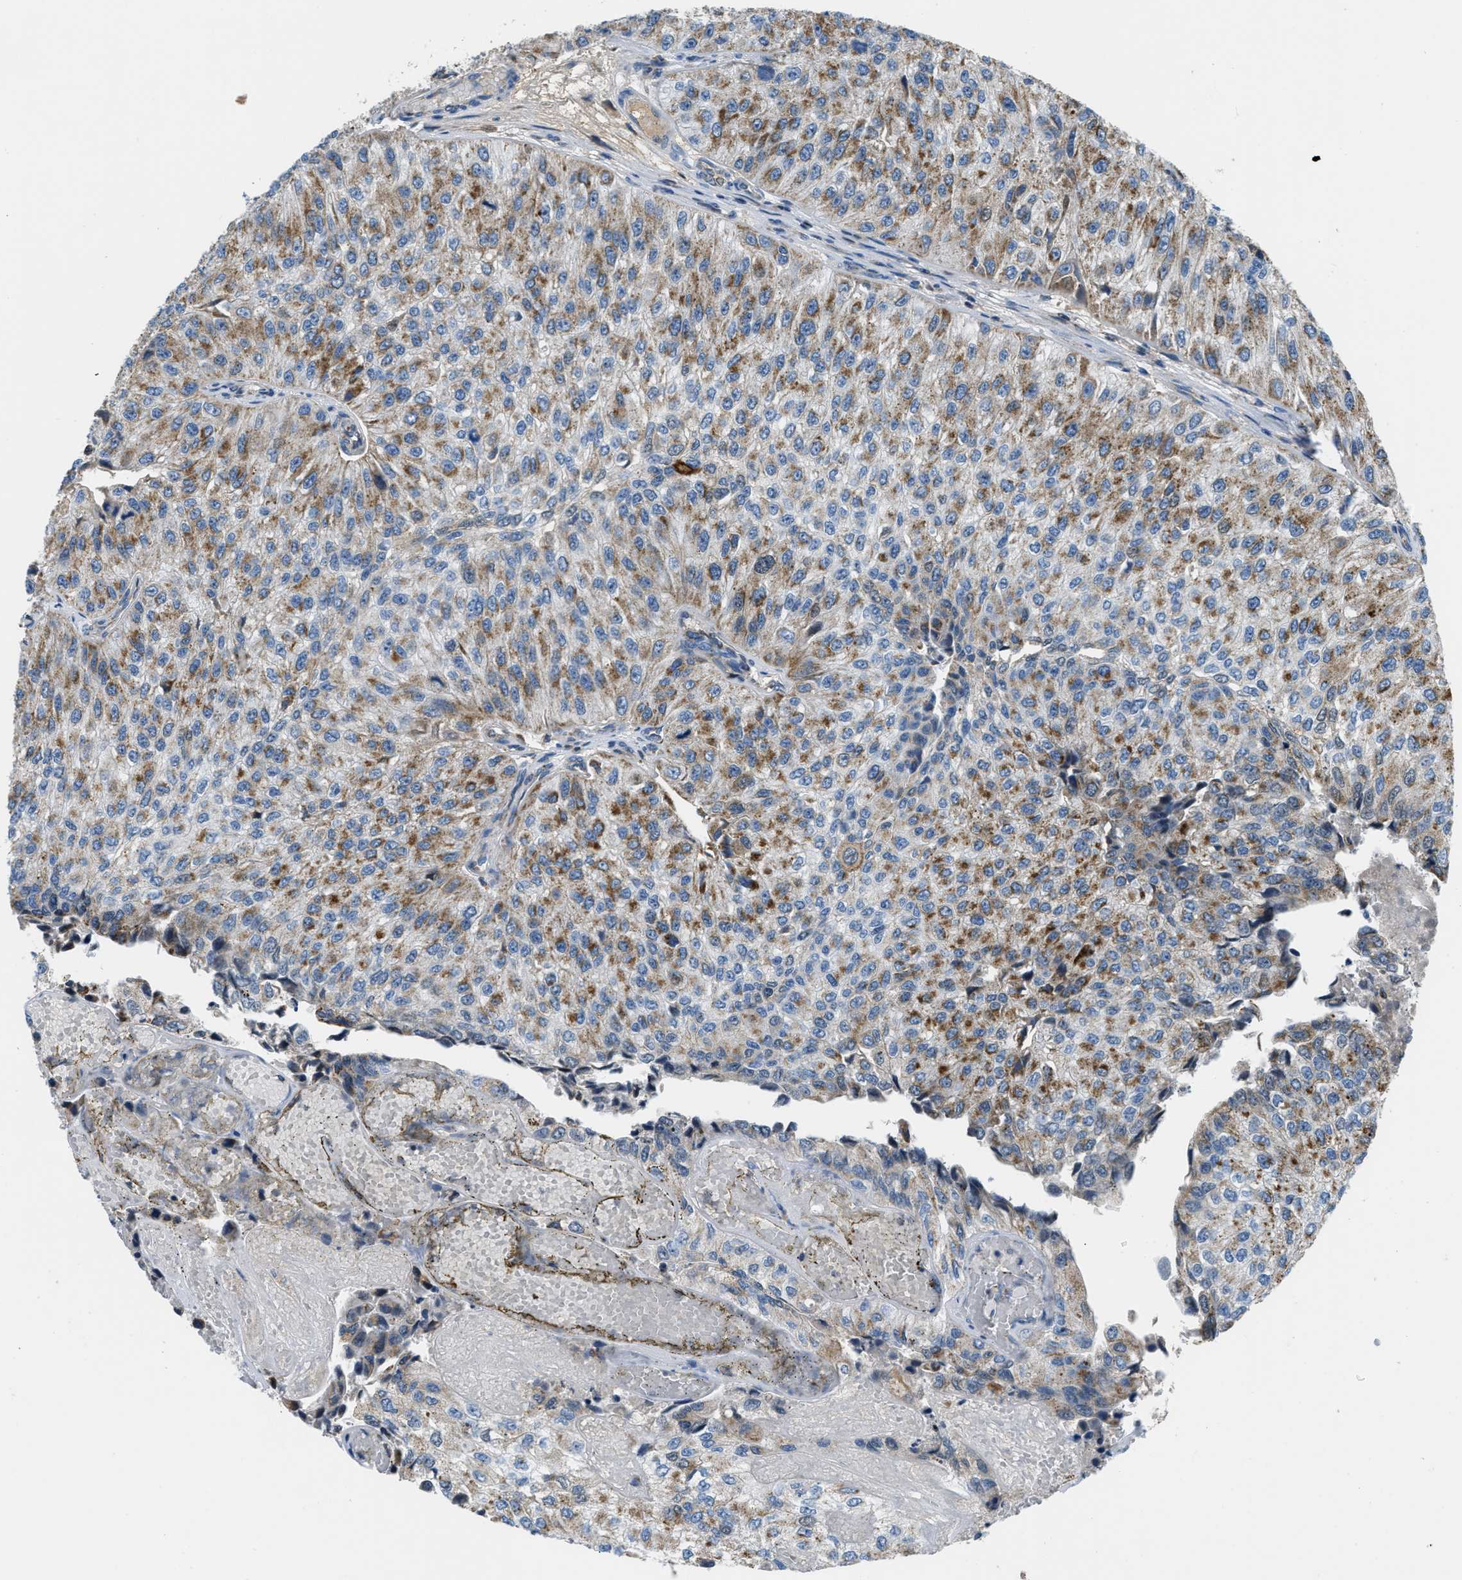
{"staining": {"intensity": "moderate", "quantity": ">75%", "location": "cytoplasmic/membranous"}, "tissue": "urothelial cancer", "cell_type": "Tumor cells", "image_type": "cancer", "snomed": [{"axis": "morphology", "description": "Urothelial carcinoma, High grade"}, {"axis": "topography", "description": "Kidney"}, {"axis": "topography", "description": "Urinary bladder"}], "caption": "A brown stain labels moderate cytoplasmic/membranous positivity of a protein in human urothelial cancer tumor cells.", "gene": "ACADVL", "patient": {"sex": "male", "age": 77}}